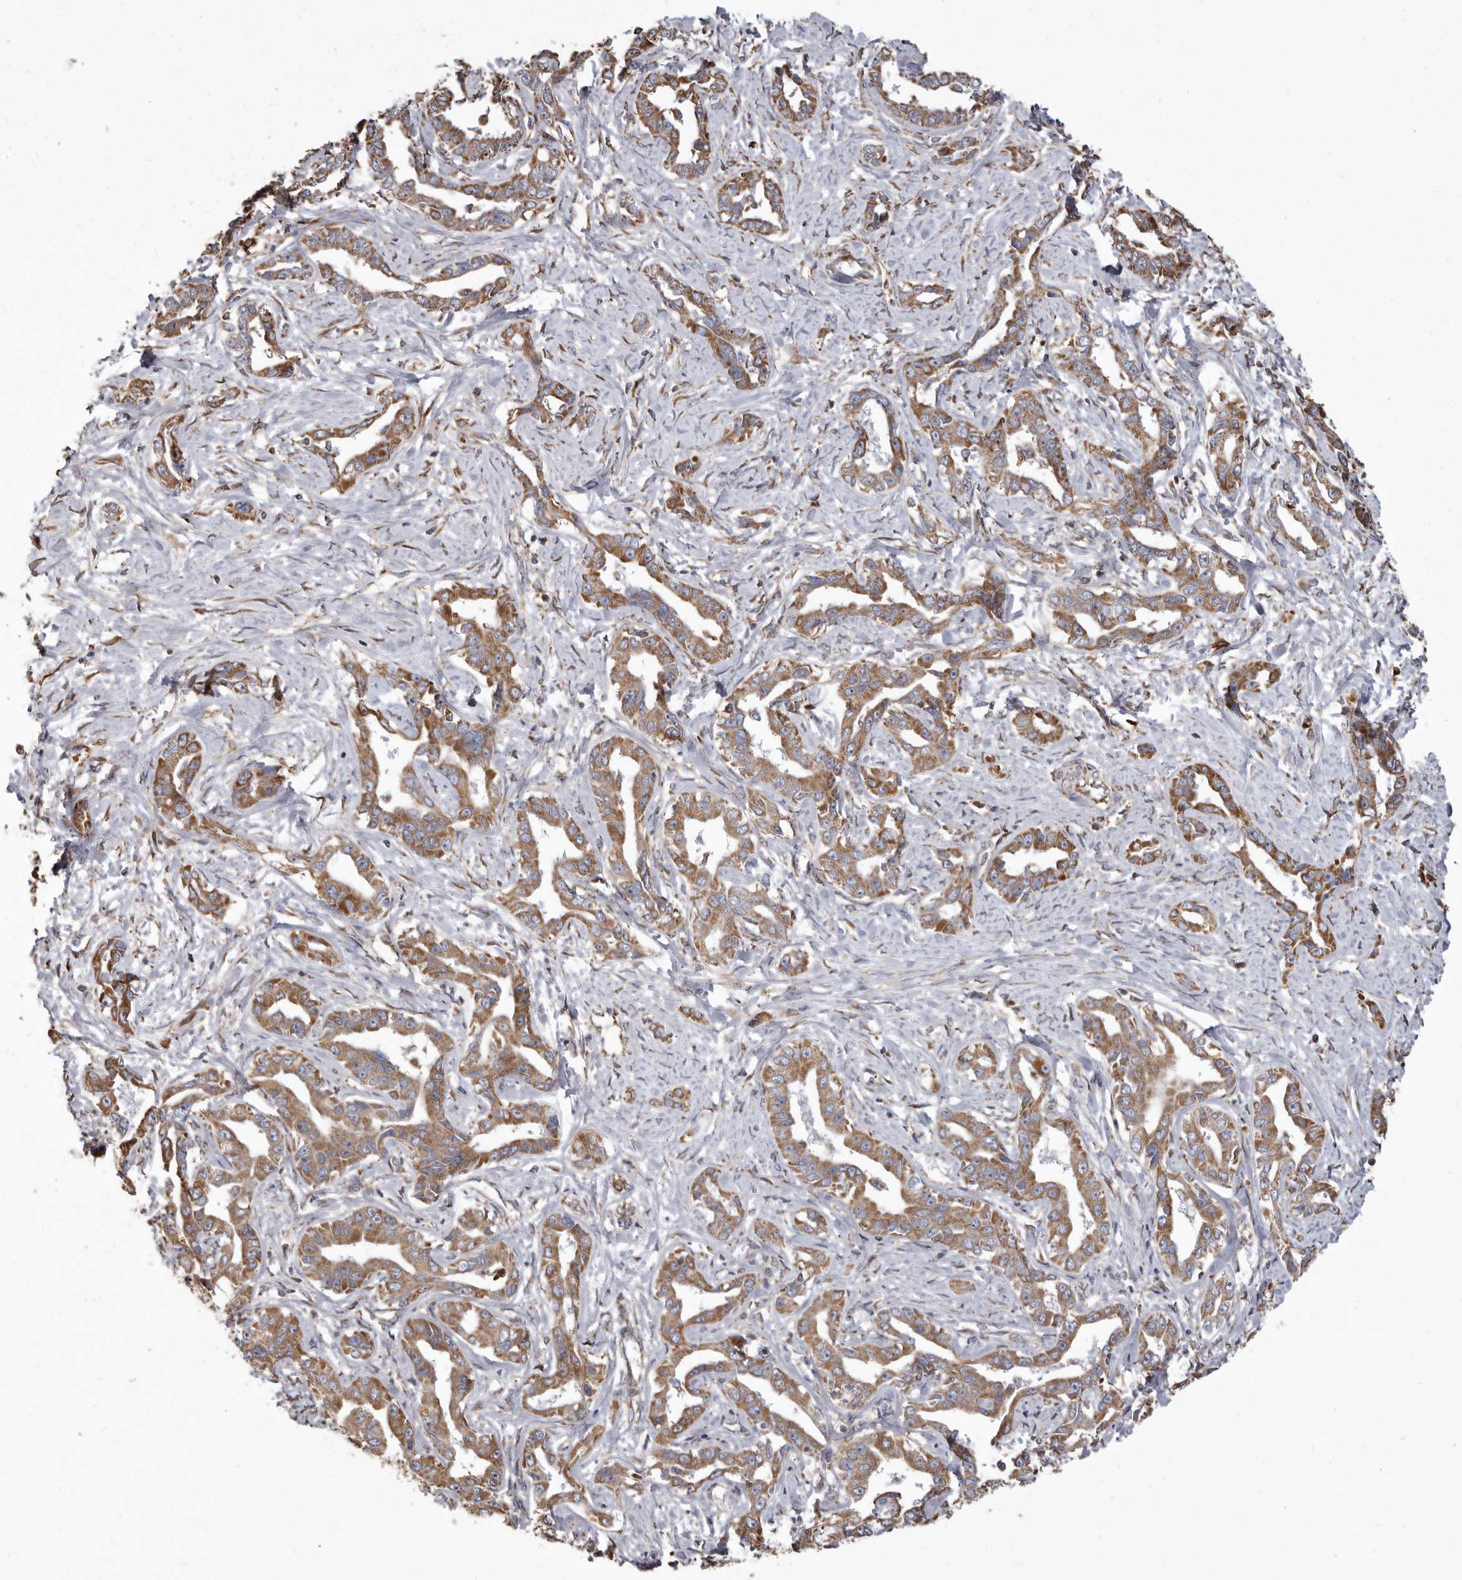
{"staining": {"intensity": "moderate", "quantity": ">75%", "location": "cytoplasmic/membranous"}, "tissue": "liver cancer", "cell_type": "Tumor cells", "image_type": "cancer", "snomed": [{"axis": "morphology", "description": "Cholangiocarcinoma"}, {"axis": "topography", "description": "Liver"}], "caption": "Approximately >75% of tumor cells in human liver cholangiocarcinoma display moderate cytoplasmic/membranous protein expression as visualized by brown immunohistochemical staining.", "gene": "CDK5RAP3", "patient": {"sex": "male", "age": 59}}